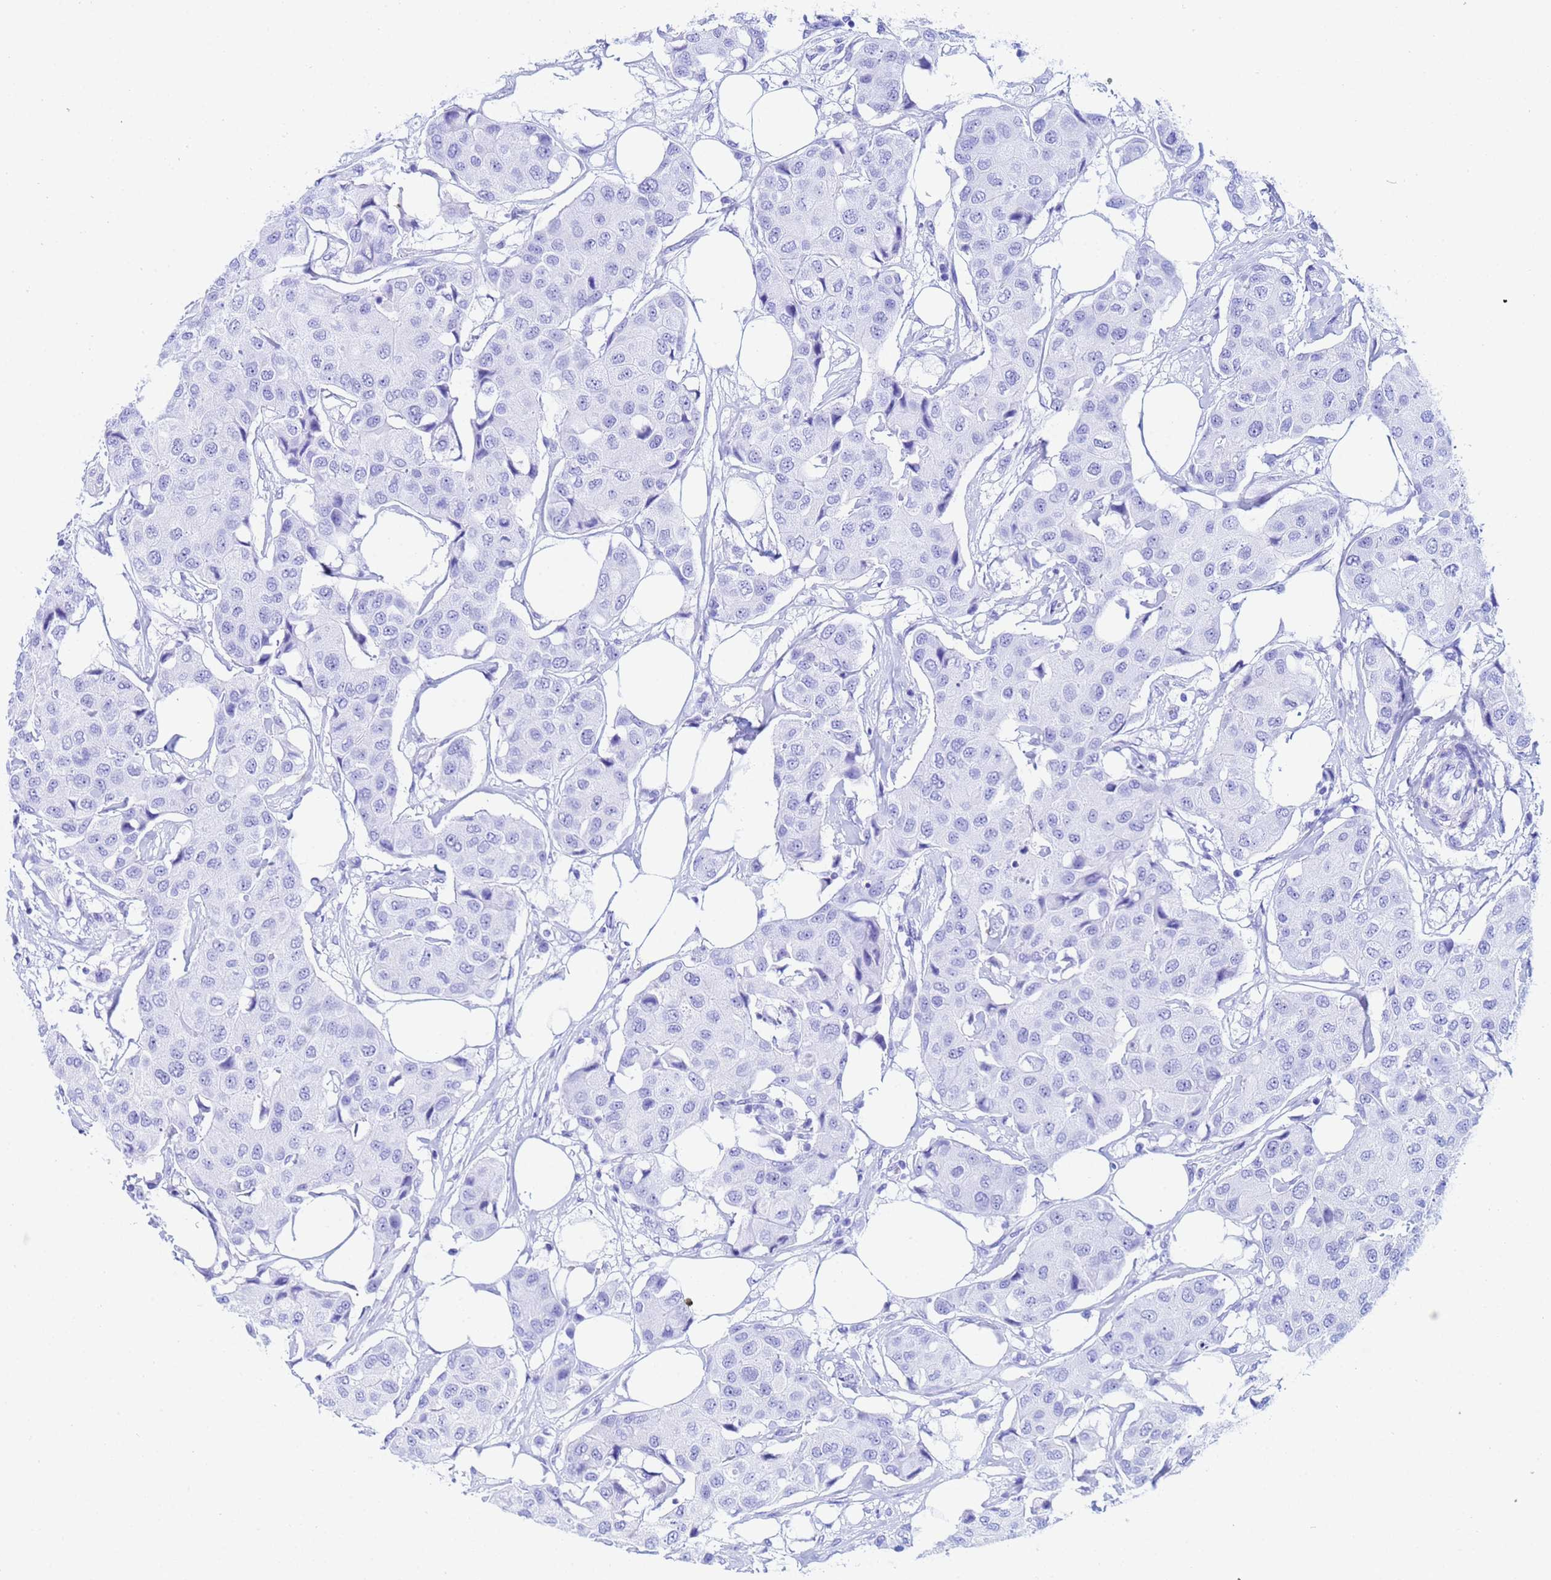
{"staining": {"intensity": "negative", "quantity": "none", "location": "none"}, "tissue": "breast cancer", "cell_type": "Tumor cells", "image_type": "cancer", "snomed": [{"axis": "morphology", "description": "Duct carcinoma"}, {"axis": "topography", "description": "Breast"}], "caption": "The micrograph displays no staining of tumor cells in infiltrating ductal carcinoma (breast).", "gene": "TRIP6", "patient": {"sex": "female", "age": 80}}